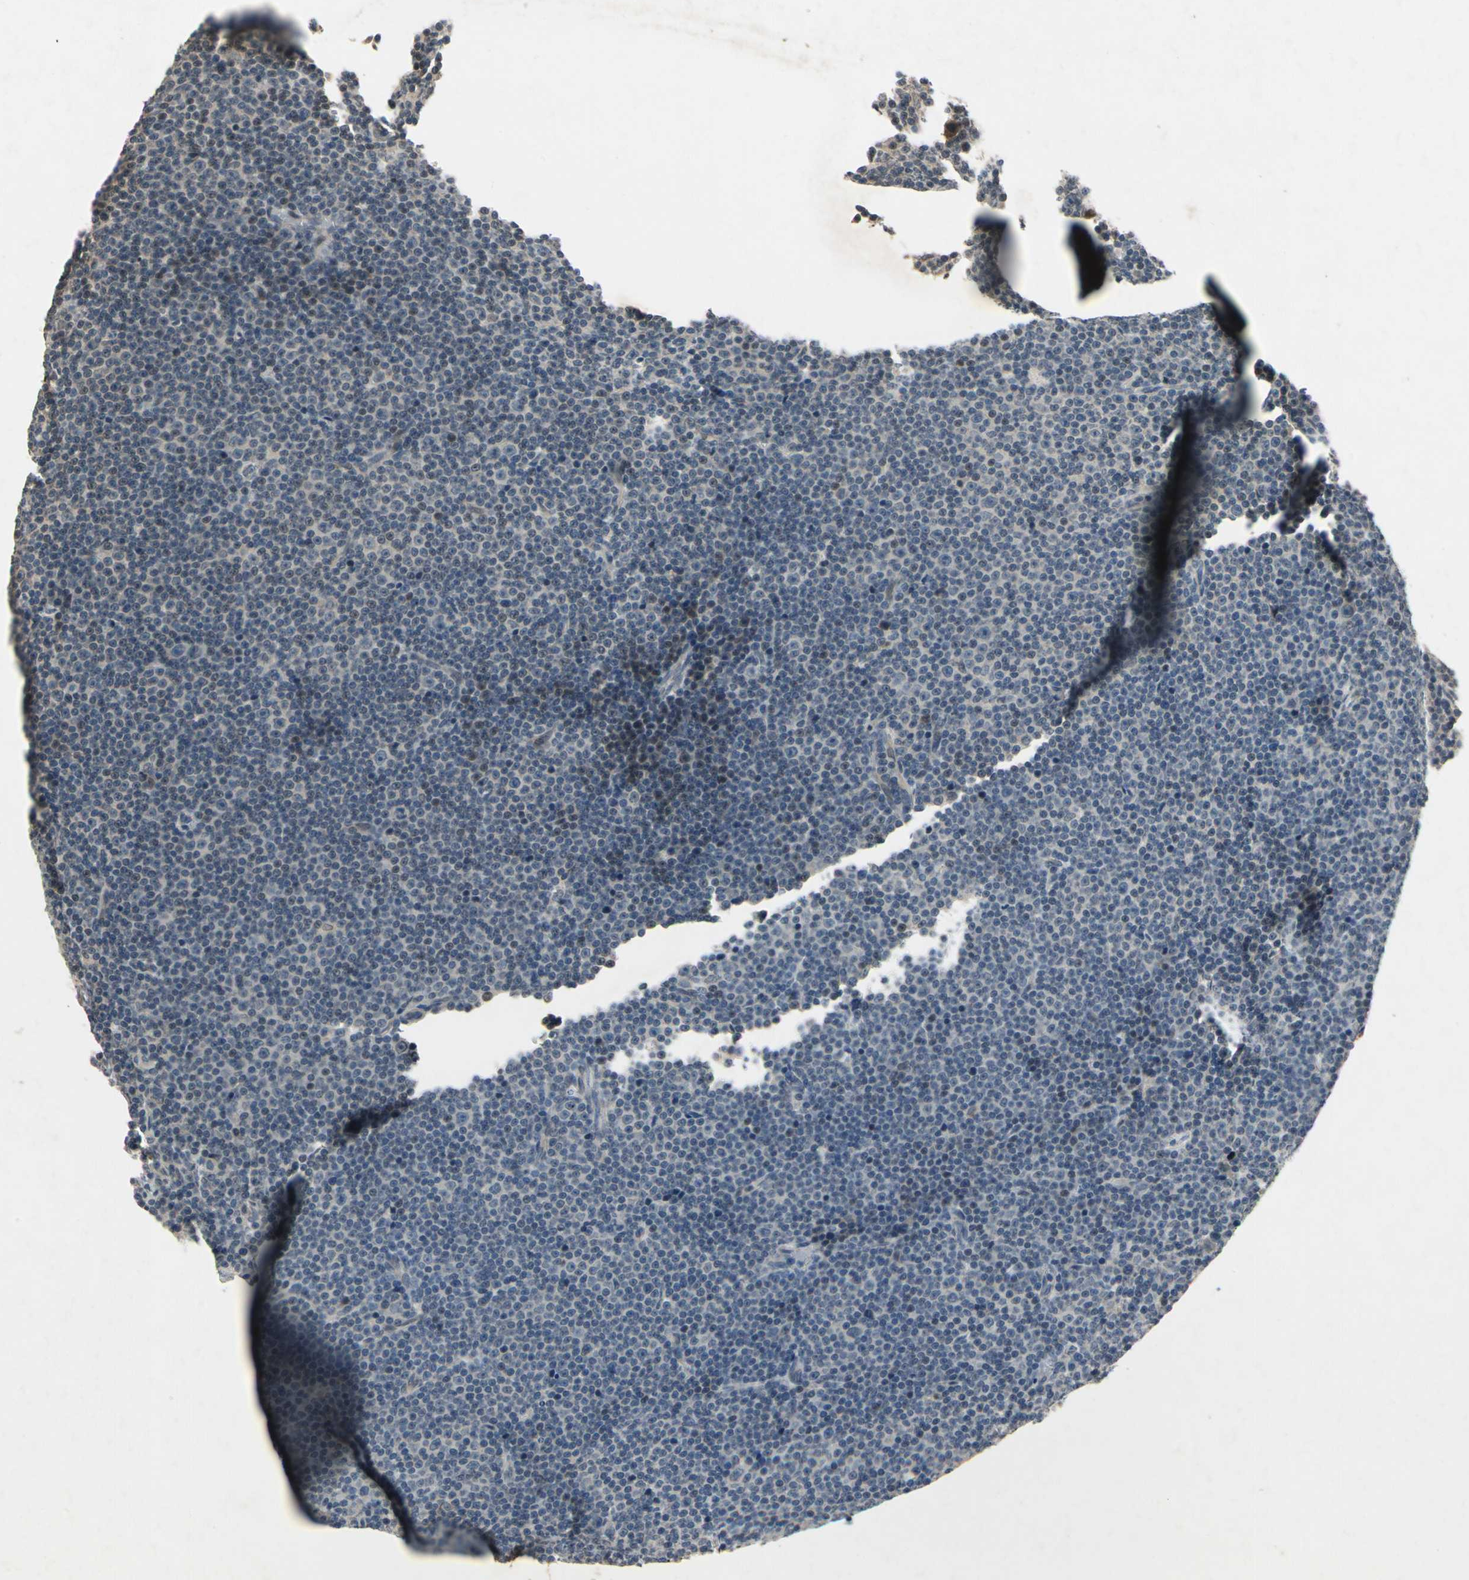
{"staining": {"intensity": "negative", "quantity": "none", "location": "none"}, "tissue": "lymphoma", "cell_type": "Tumor cells", "image_type": "cancer", "snomed": [{"axis": "morphology", "description": "Malignant lymphoma, non-Hodgkin's type, Low grade"}, {"axis": "topography", "description": "Lymph node"}], "caption": "The histopathology image demonstrates no staining of tumor cells in lymphoma.", "gene": "DPY19L3", "patient": {"sex": "female", "age": 67}}